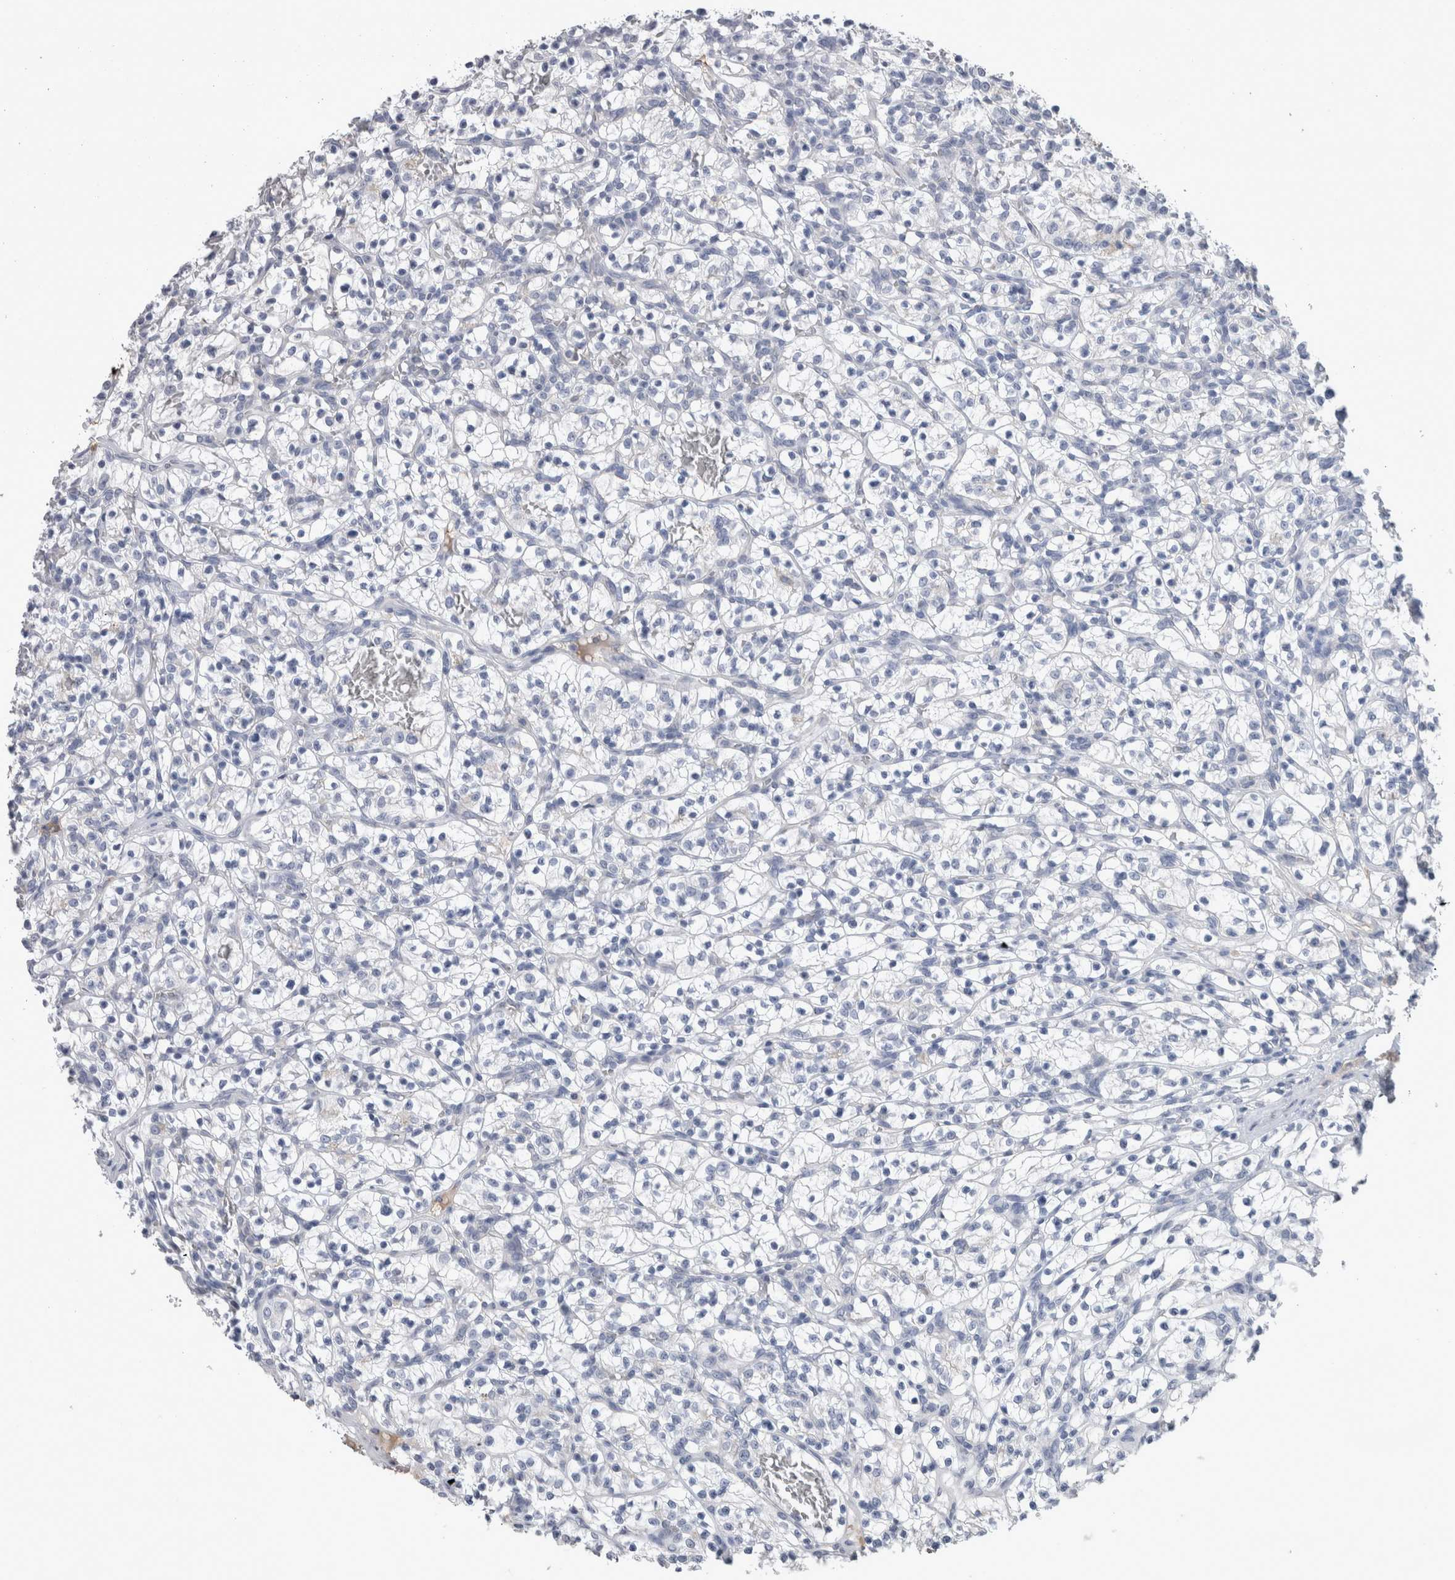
{"staining": {"intensity": "negative", "quantity": "none", "location": "none"}, "tissue": "renal cancer", "cell_type": "Tumor cells", "image_type": "cancer", "snomed": [{"axis": "morphology", "description": "Adenocarcinoma, NOS"}, {"axis": "topography", "description": "Kidney"}], "caption": "DAB immunohistochemical staining of renal cancer shows no significant staining in tumor cells.", "gene": "REG1A", "patient": {"sex": "female", "age": 57}}